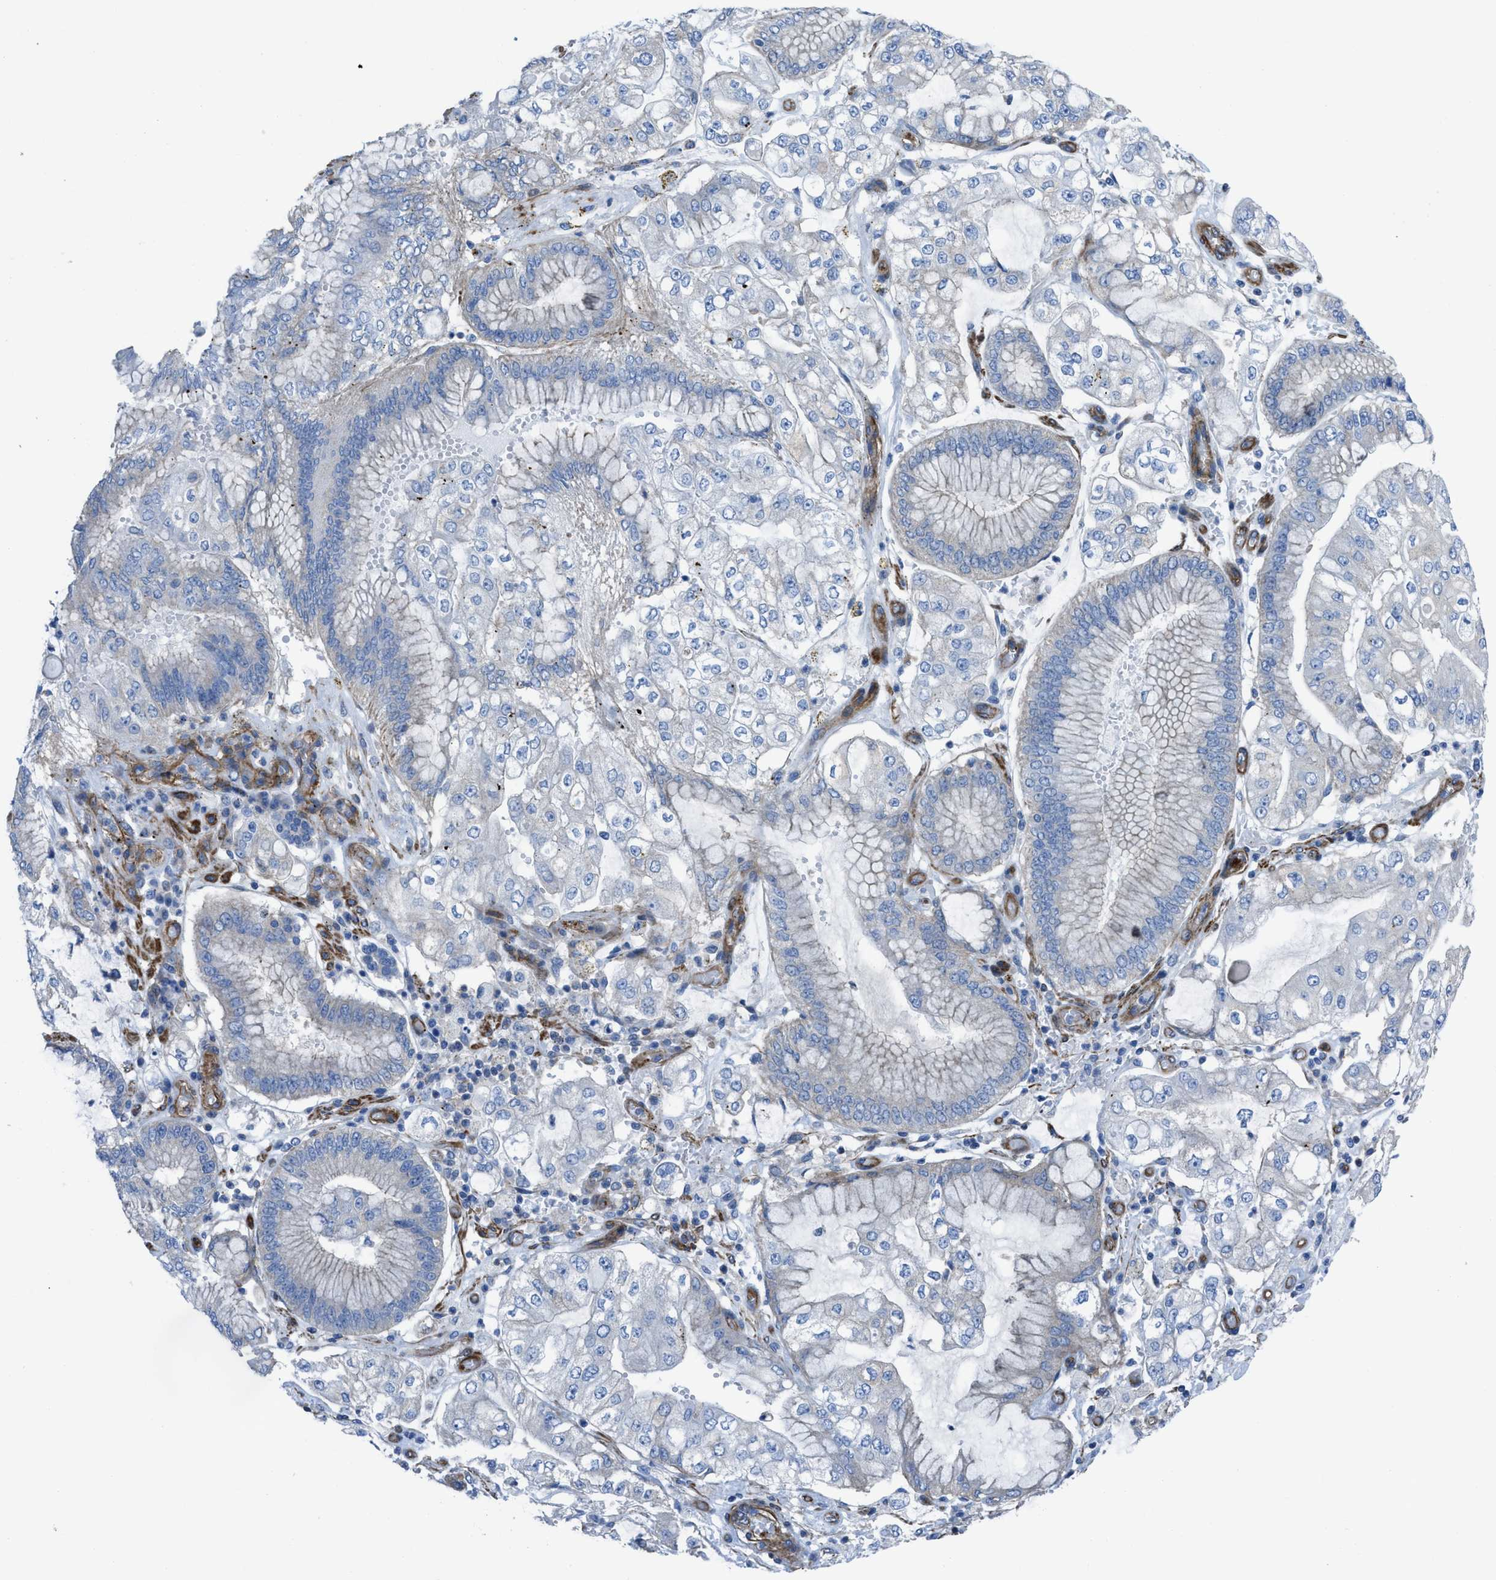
{"staining": {"intensity": "negative", "quantity": "none", "location": "none"}, "tissue": "stomach cancer", "cell_type": "Tumor cells", "image_type": "cancer", "snomed": [{"axis": "morphology", "description": "Adenocarcinoma, NOS"}, {"axis": "topography", "description": "Stomach"}], "caption": "Immunohistochemical staining of stomach cancer (adenocarcinoma) shows no significant positivity in tumor cells.", "gene": "KCNH7", "patient": {"sex": "male", "age": 76}}